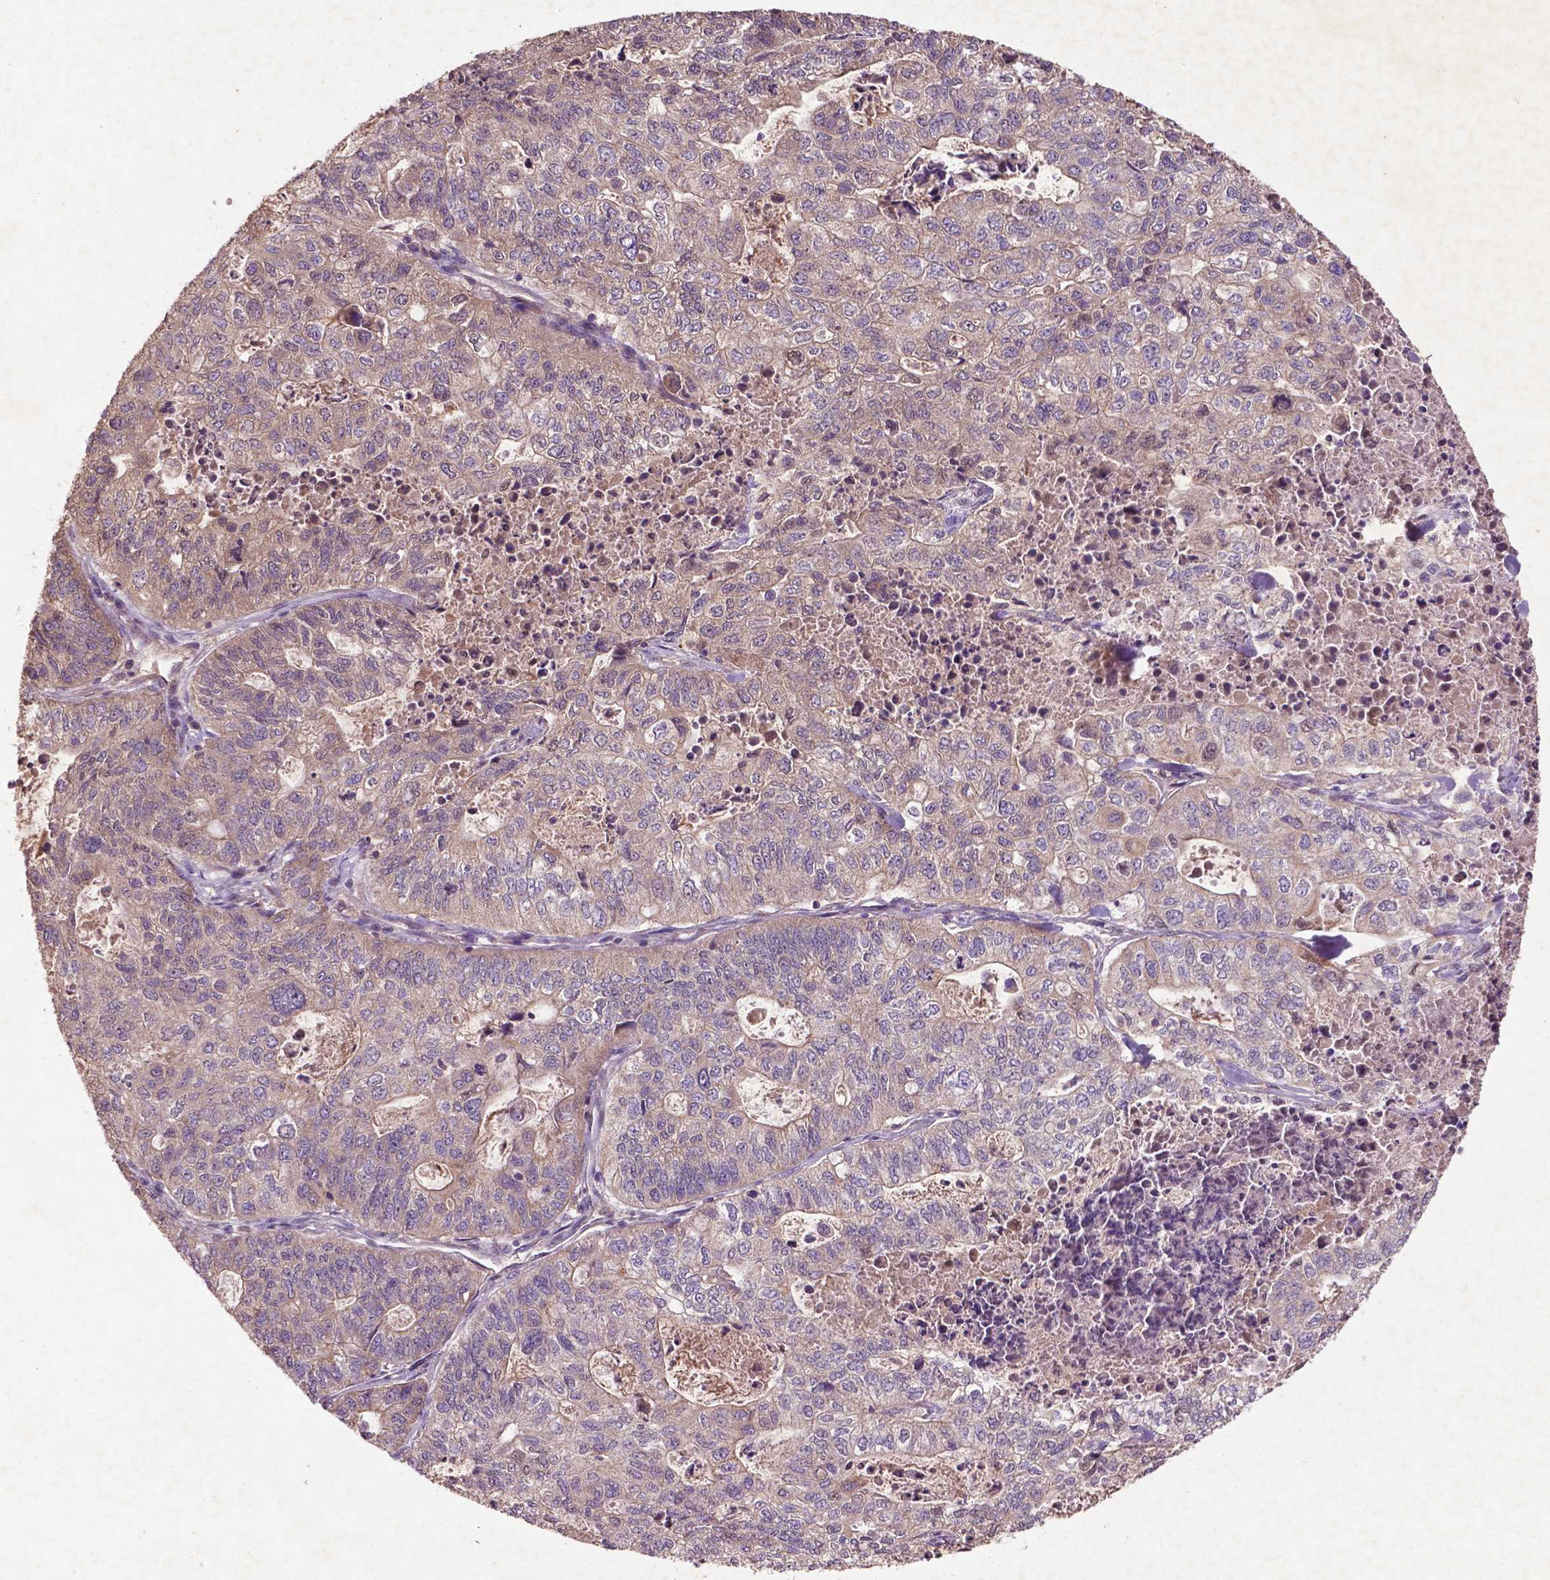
{"staining": {"intensity": "moderate", "quantity": "<25%", "location": "cytoplasmic/membranous"}, "tissue": "stomach cancer", "cell_type": "Tumor cells", "image_type": "cancer", "snomed": [{"axis": "morphology", "description": "Adenocarcinoma, NOS"}, {"axis": "topography", "description": "Stomach, upper"}], "caption": "Protein expression analysis of adenocarcinoma (stomach) displays moderate cytoplasmic/membranous expression in approximately <25% of tumor cells.", "gene": "COQ2", "patient": {"sex": "female", "age": 67}}